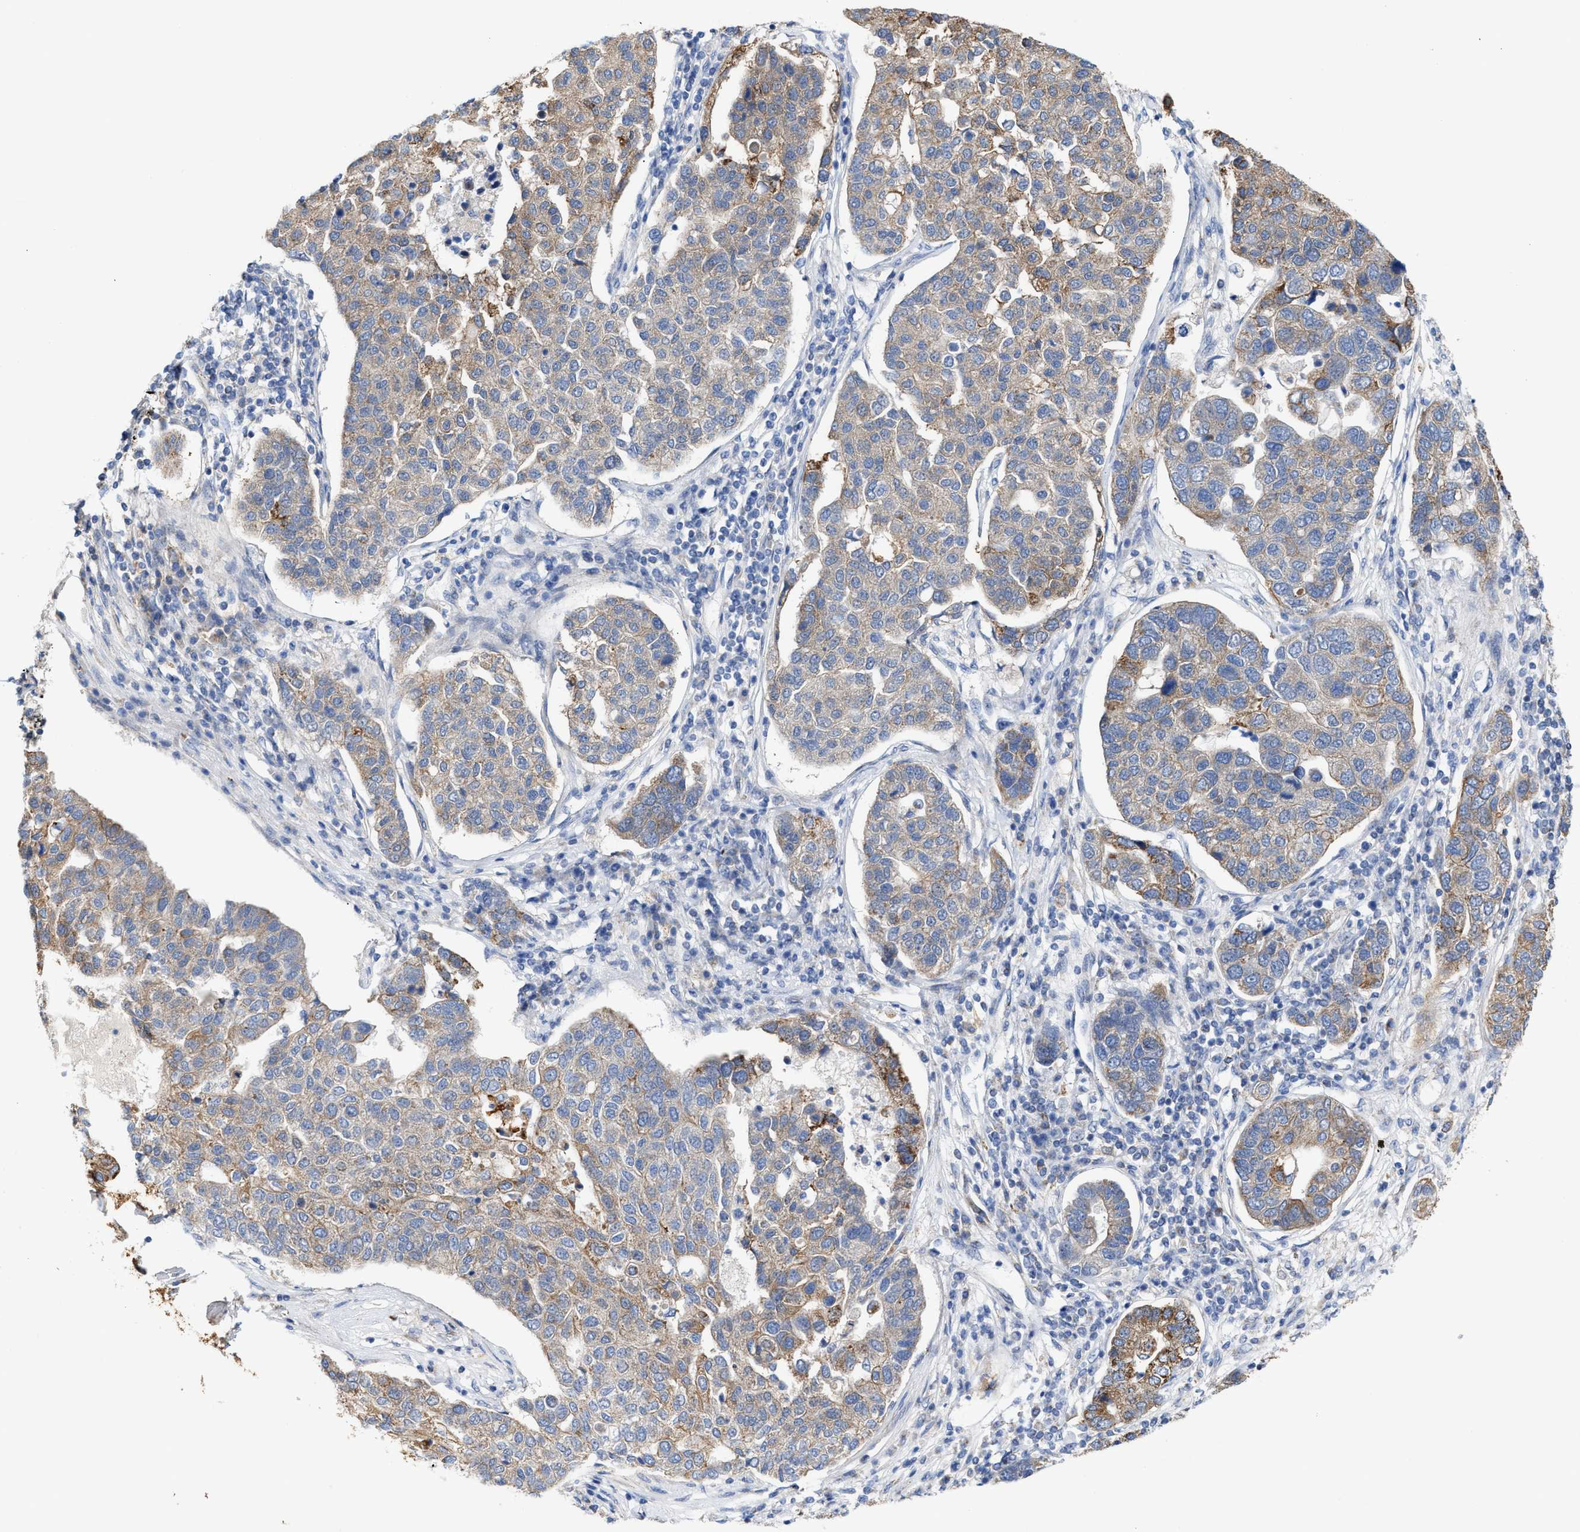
{"staining": {"intensity": "weak", "quantity": "25%-75%", "location": "cytoplasmic/membranous"}, "tissue": "pancreatic cancer", "cell_type": "Tumor cells", "image_type": "cancer", "snomed": [{"axis": "morphology", "description": "Adenocarcinoma, NOS"}, {"axis": "topography", "description": "Pancreas"}], "caption": "IHC of human pancreatic adenocarcinoma shows low levels of weak cytoplasmic/membranous staining in approximately 25%-75% of tumor cells.", "gene": "JAG1", "patient": {"sex": "female", "age": 61}}